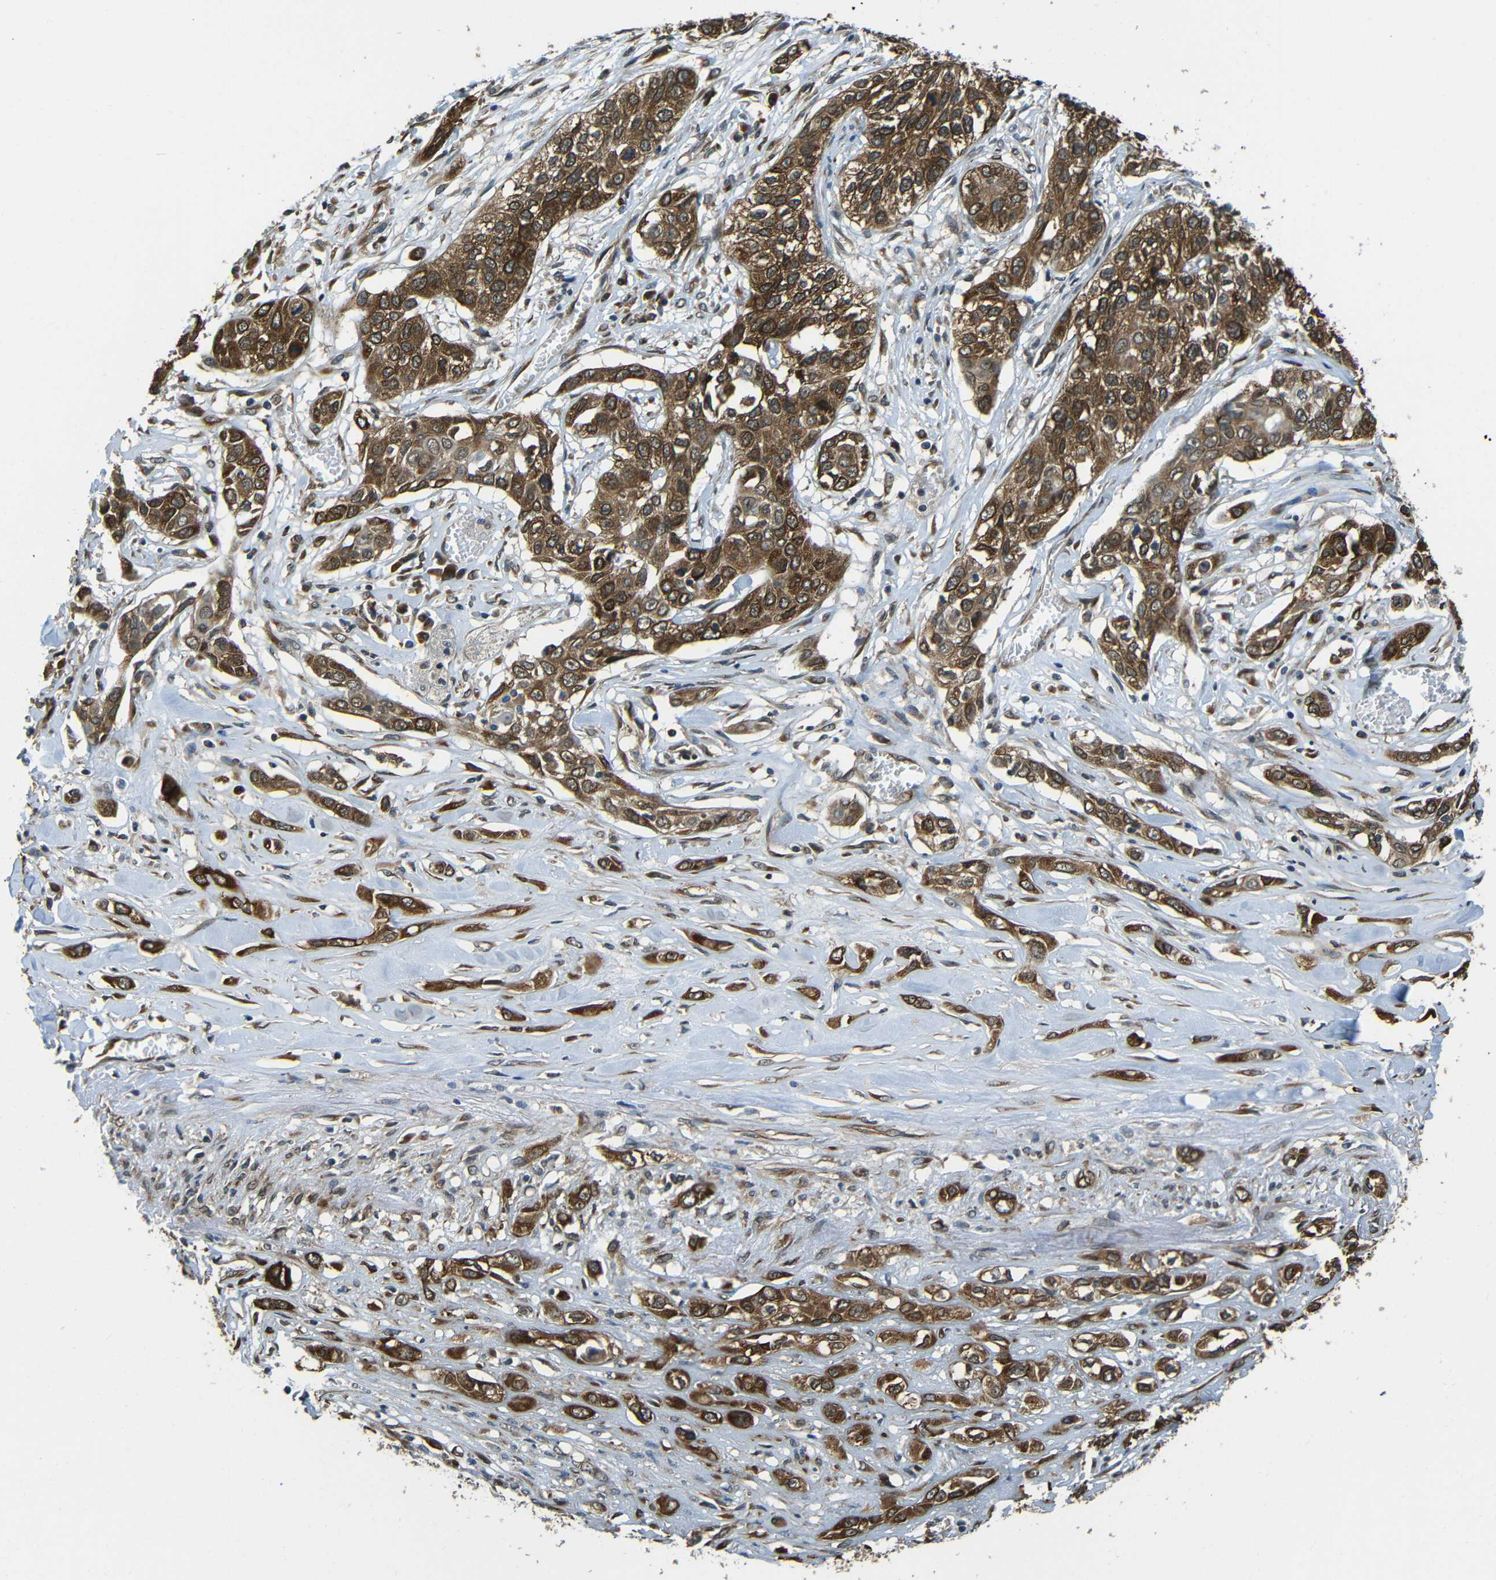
{"staining": {"intensity": "strong", "quantity": "25%-75%", "location": "cytoplasmic/membranous"}, "tissue": "lung cancer", "cell_type": "Tumor cells", "image_type": "cancer", "snomed": [{"axis": "morphology", "description": "Squamous cell carcinoma, NOS"}, {"axis": "topography", "description": "Lung"}], "caption": "Immunohistochemical staining of lung cancer shows high levels of strong cytoplasmic/membranous protein positivity in about 25%-75% of tumor cells. The staining is performed using DAB (3,3'-diaminobenzidine) brown chromogen to label protein expression. The nuclei are counter-stained blue using hematoxylin.", "gene": "VAPB", "patient": {"sex": "male", "age": 71}}